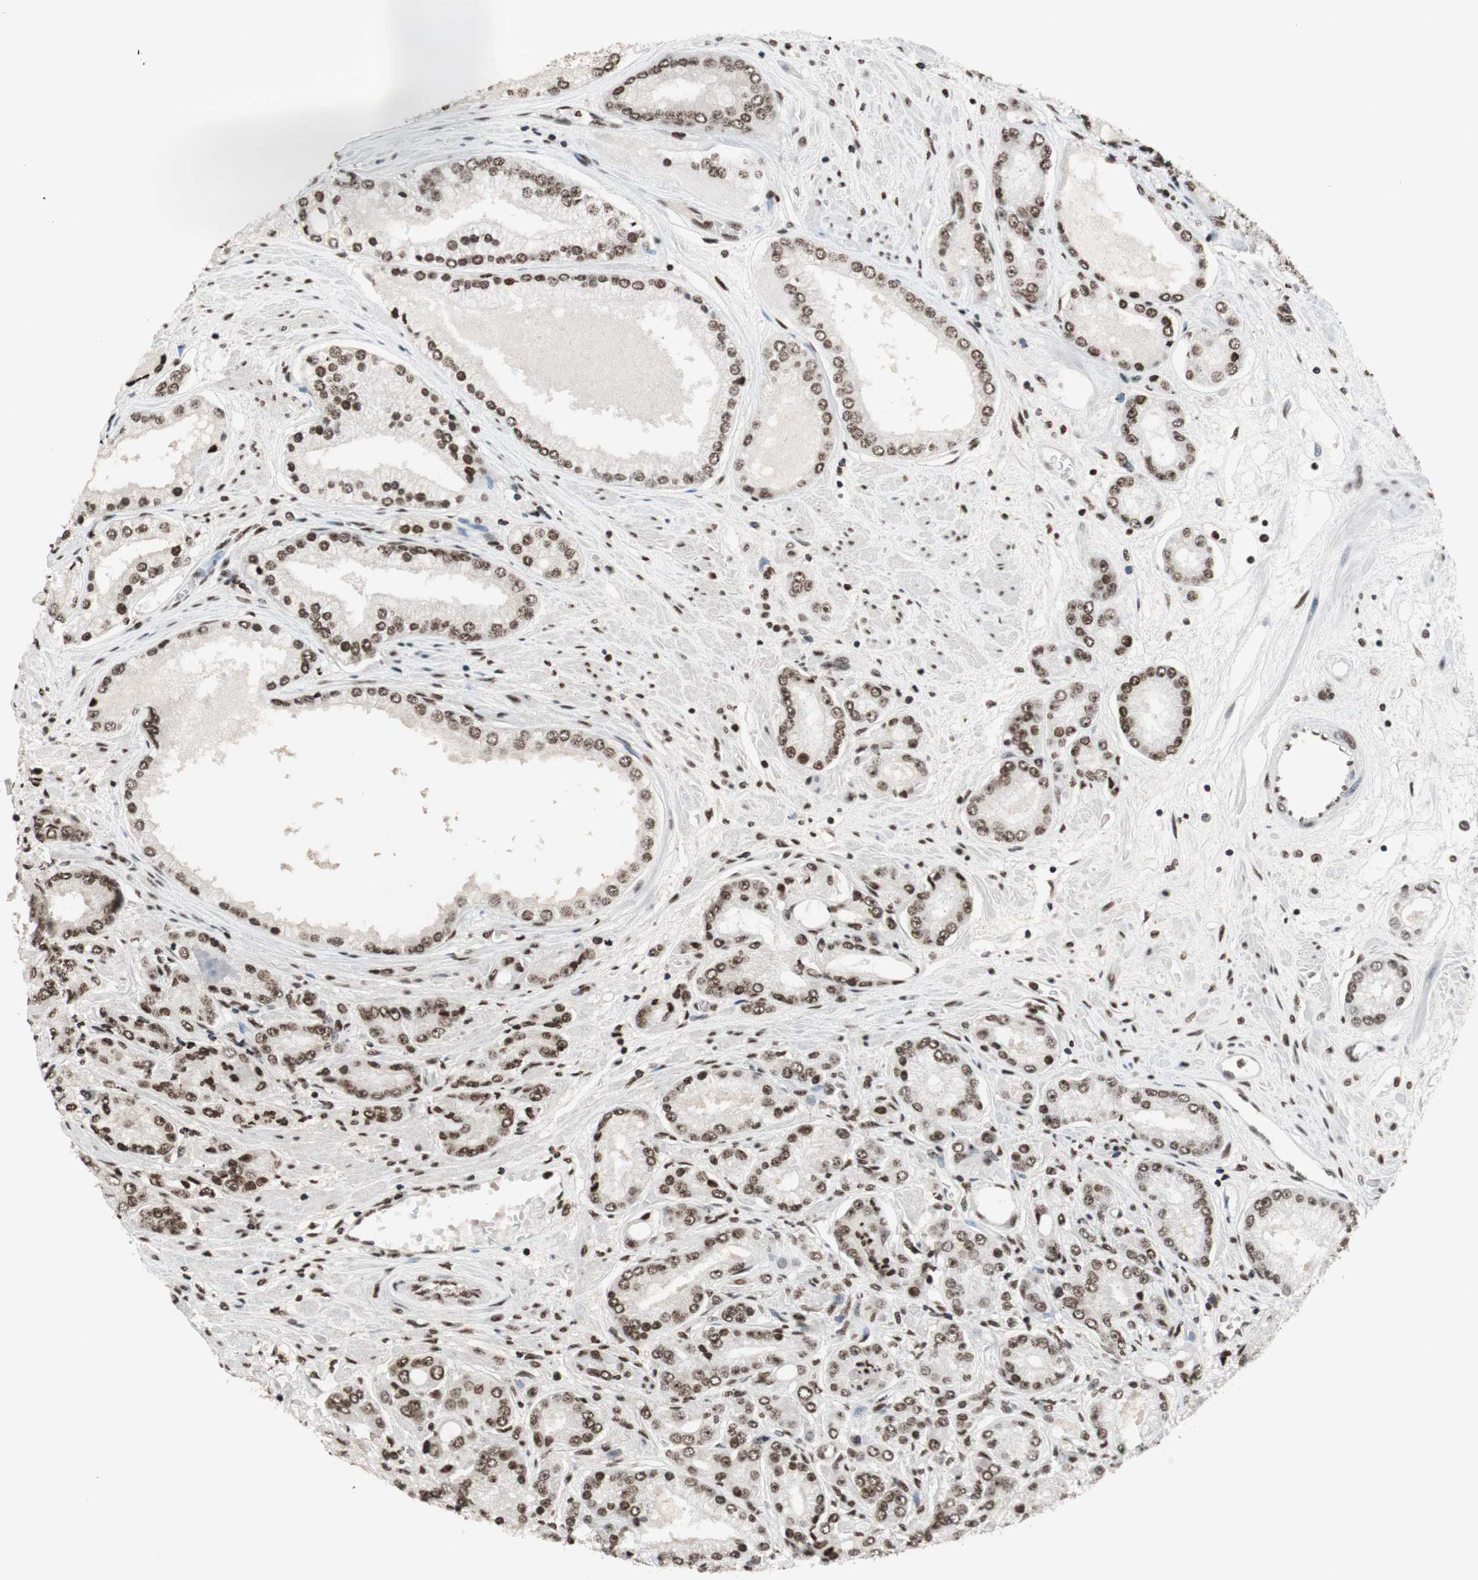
{"staining": {"intensity": "moderate", "quantity": ">75%", "location": "nuclear"}, "tissue": "prostate cancer", "cell_type": "Tumor cells", "image_type": "cancer", "snomed": [{"axis": "morphology", "description": "Adenocarcinoma, High grade"}, {"axis": "topography", "description": "Prostate"}], "caption": "Tumor cells display moderate nuclear staining in about >75% of cells in prostate high-grade adenocarcinoma.", "gene": "NCOA3", "patient": {"sex": "male", "age": 59}}